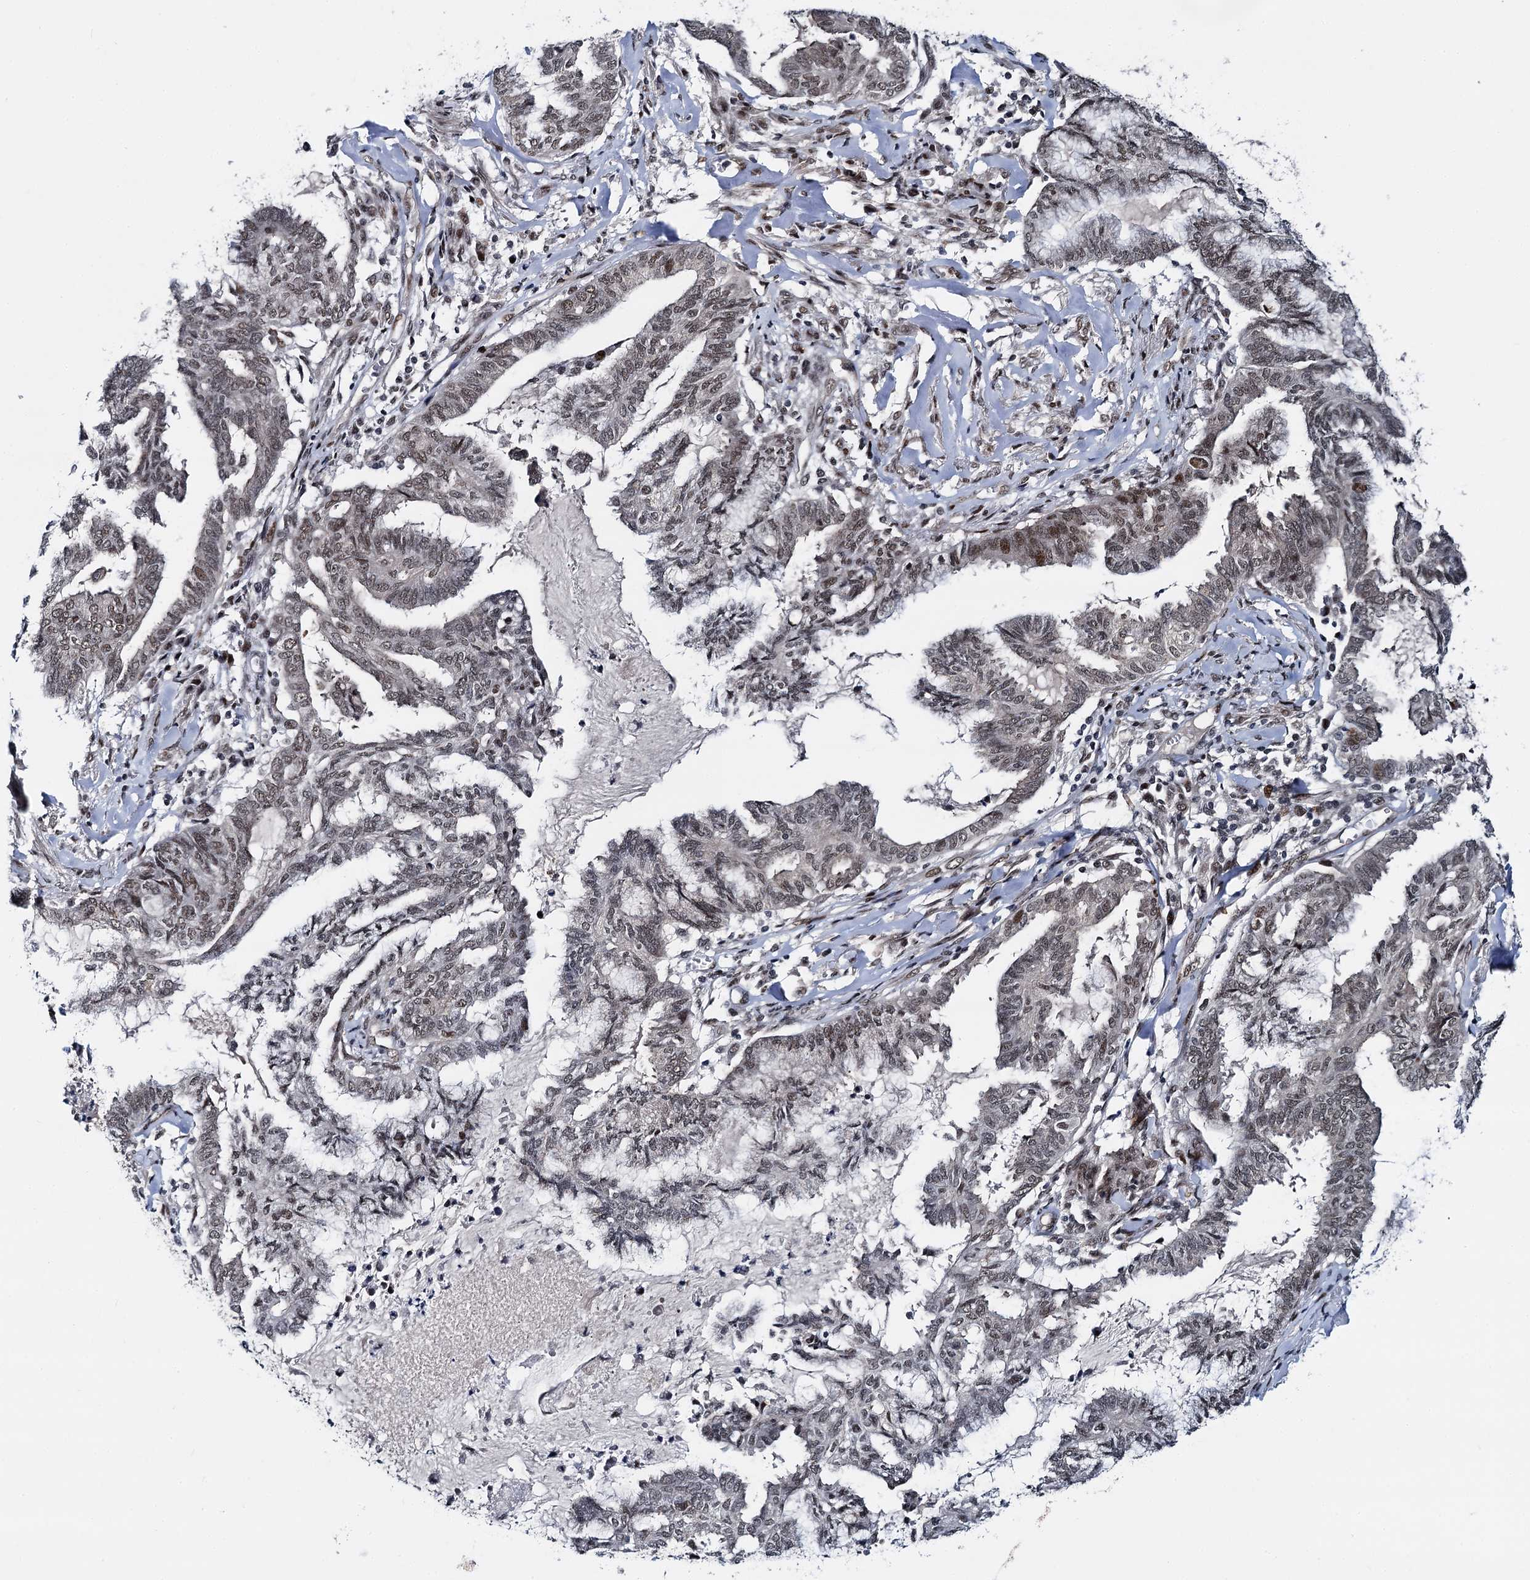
{"staining": {"intensity": "weak", "quantity": "25%-75%", "location": "nuclear"}, "tissue": "endometrial cancer", "cell_type": "Tumor cells", "image_type": "cancer", "snomed": [{"axis": "morphology", "description": "Adenocarcinoma, NOS"}, {"axis": "topography", "description": "Endometrium"}], "caption": "Immunohistochemistry (IHC) staining of endometrial cancer (adenocarcinoma), which exhibits low levels of weak nuclear positivity in about 25%-75% of tumor cells indicating weak nuclear protein staining. The staining was performed using DAB (brown) for protein detection and nuclei were counterstained in hematoxylin (blue).", "gene": "RUFY2", "patient": {"sex": "female", "age": 86}}